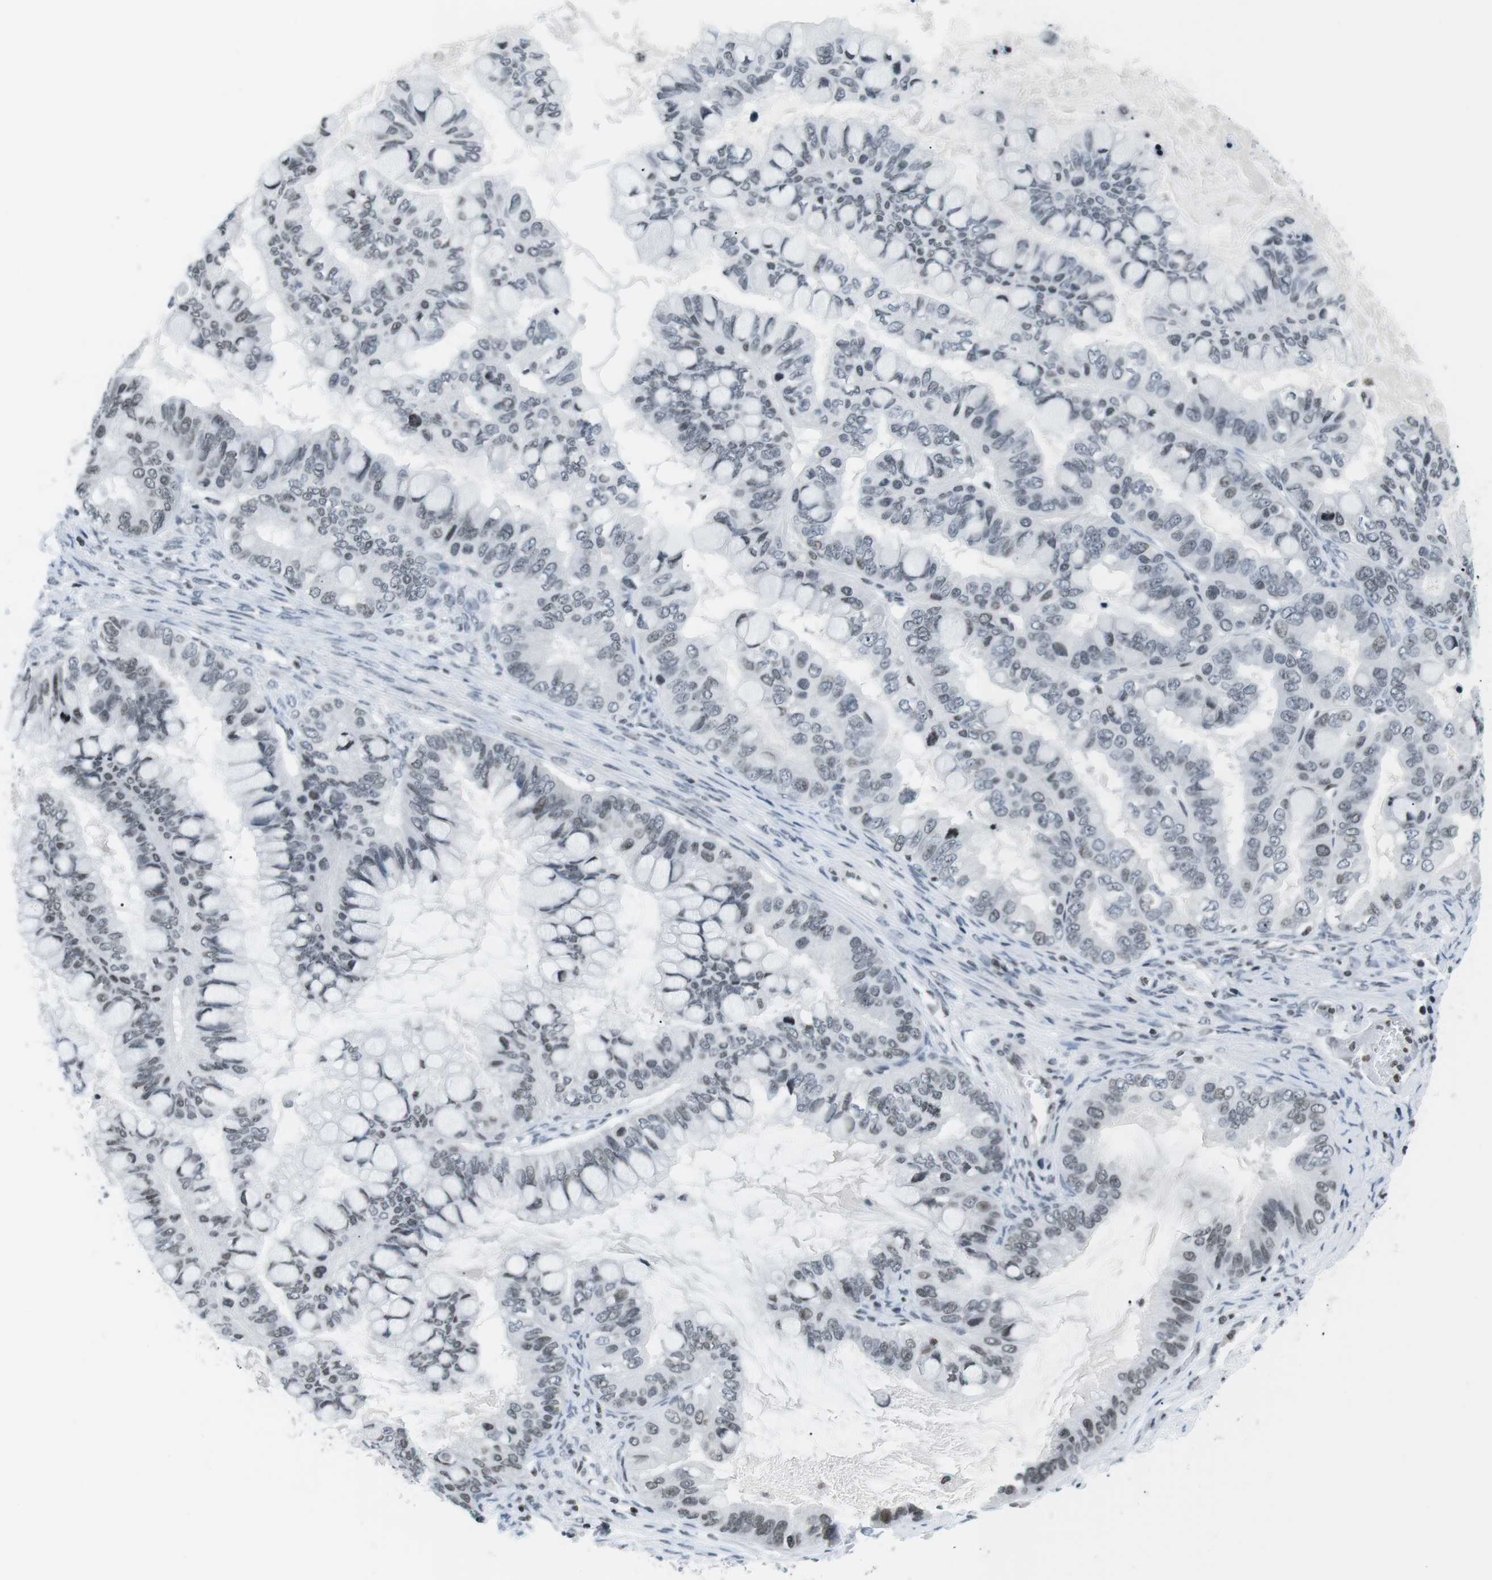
{"staining": {"intensity": "weak", "quantity": "<25%", "location": "nuclear"}, "tissue": "ovarian cancer", "cell_type": "Tumor cells", "image_type": "cancer", "snomed": [{"axis": "morphology", "description": "Cystadenocarcinoma, mucinous, NOS"}, {"axis": "topography", "description": "Ovary"}], "caption": "The image exhibits no staining of tumor cells in ovarian mucinous cystadenocarcinoma. (Stains: DAB (3,3'-diaminobenzidine) immunohistochemistry (IHC) with hematoxylin counter stain, Microscopy: brightfield microscopy at high magnification).", "gene": "E2F2", "patient": {"sex": "female", "age": 80}}